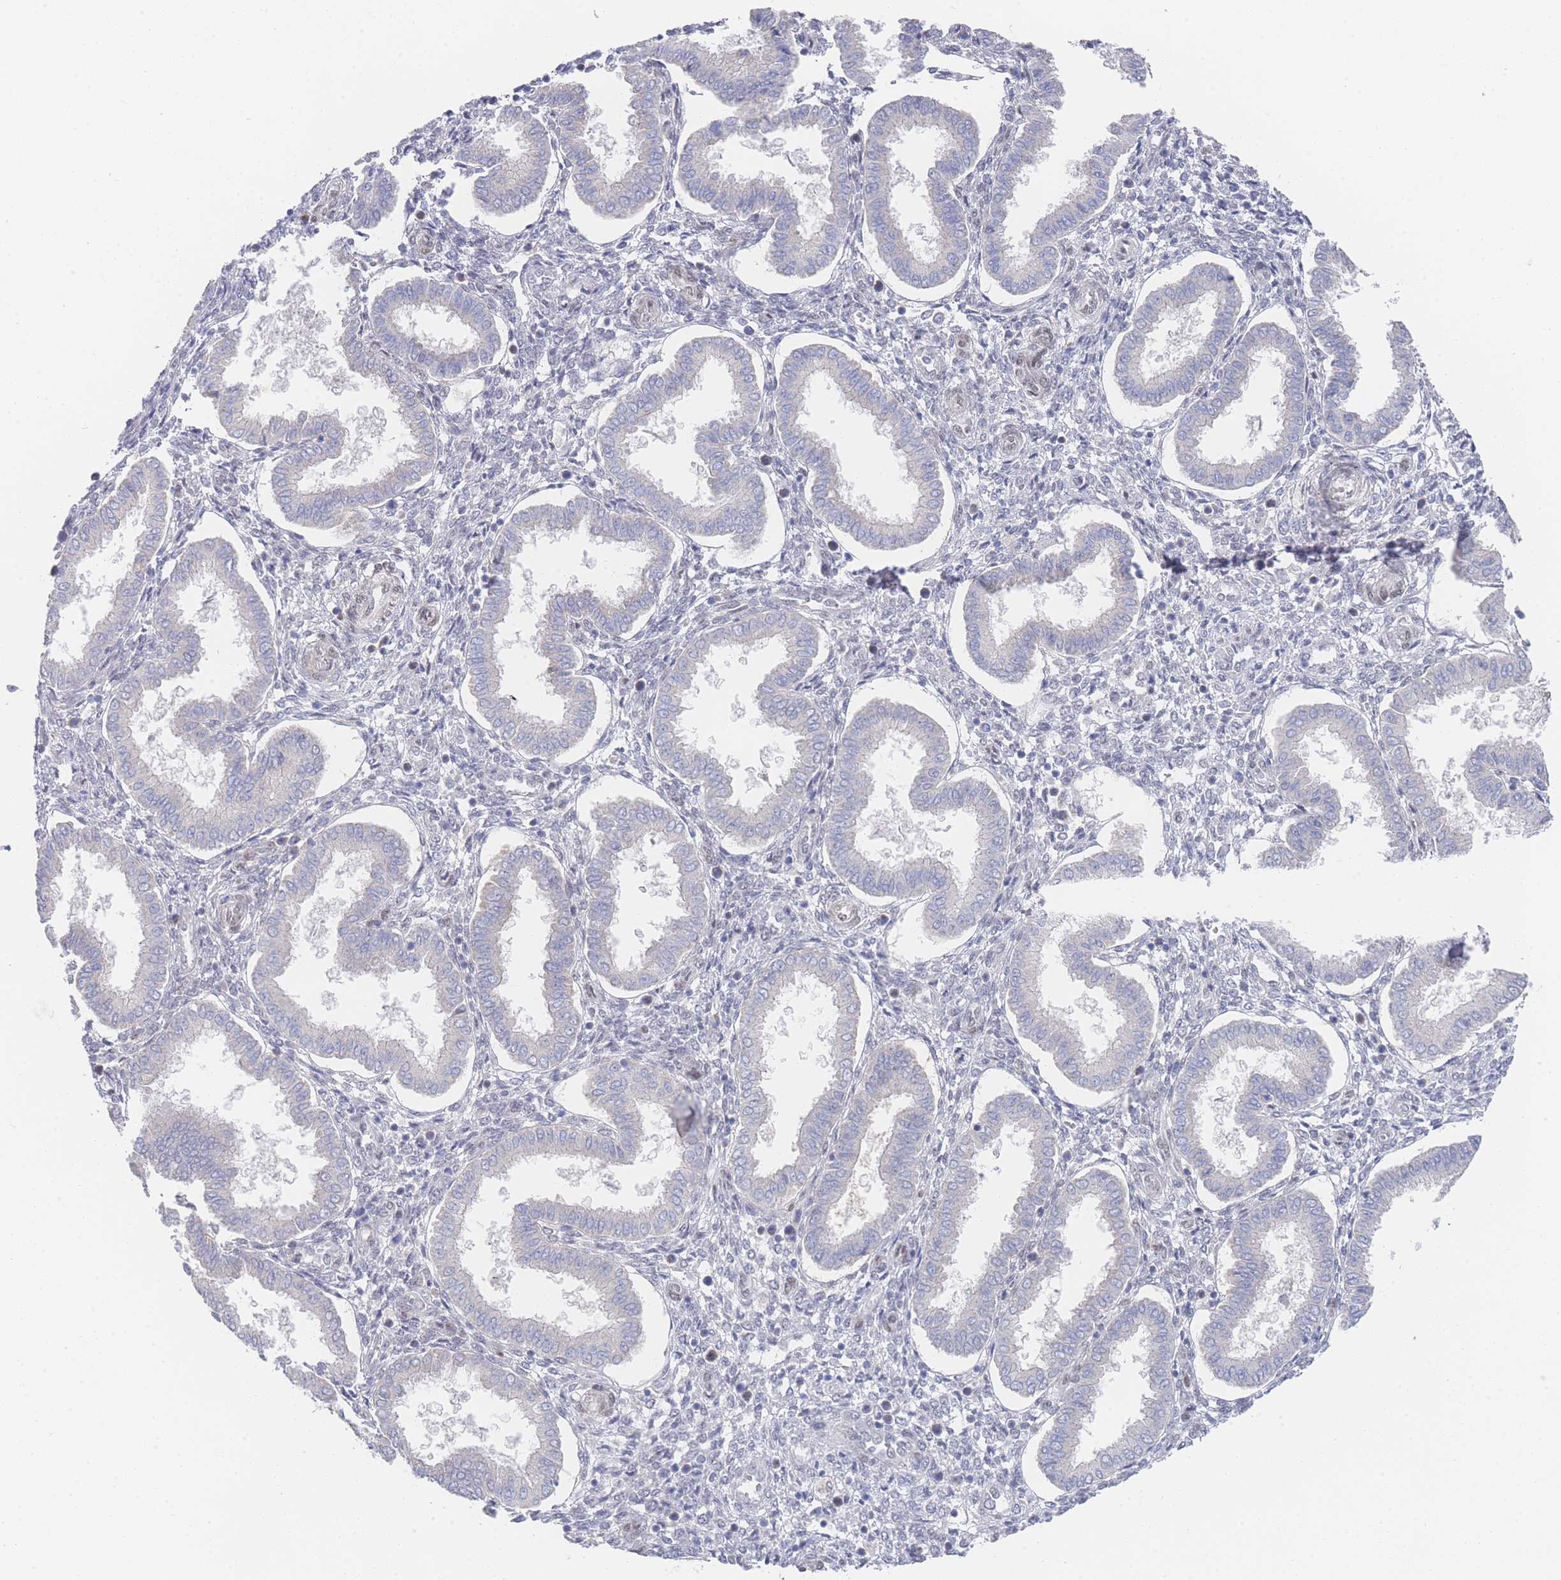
{"staining": {"intensity": "negative", "quantity": "none", "location": "none"}, "tissue": "endometrium", "cell_type": "Cells in endometrial stroma", "image_type": "normal", "snomed": [{"axis": "morphology", "description": "Normal tissue, NOS"}, {"axis": "topography", "description": "Endometrium"}], "caption": "Immunohistochemistry (IHC) histopathology image of benign endometrium stained for a protein (brown), which shows no staining in cells in endometrial stroma.", "gene": "ZNF142", "patient": {"sex": "female", "age": 24}}